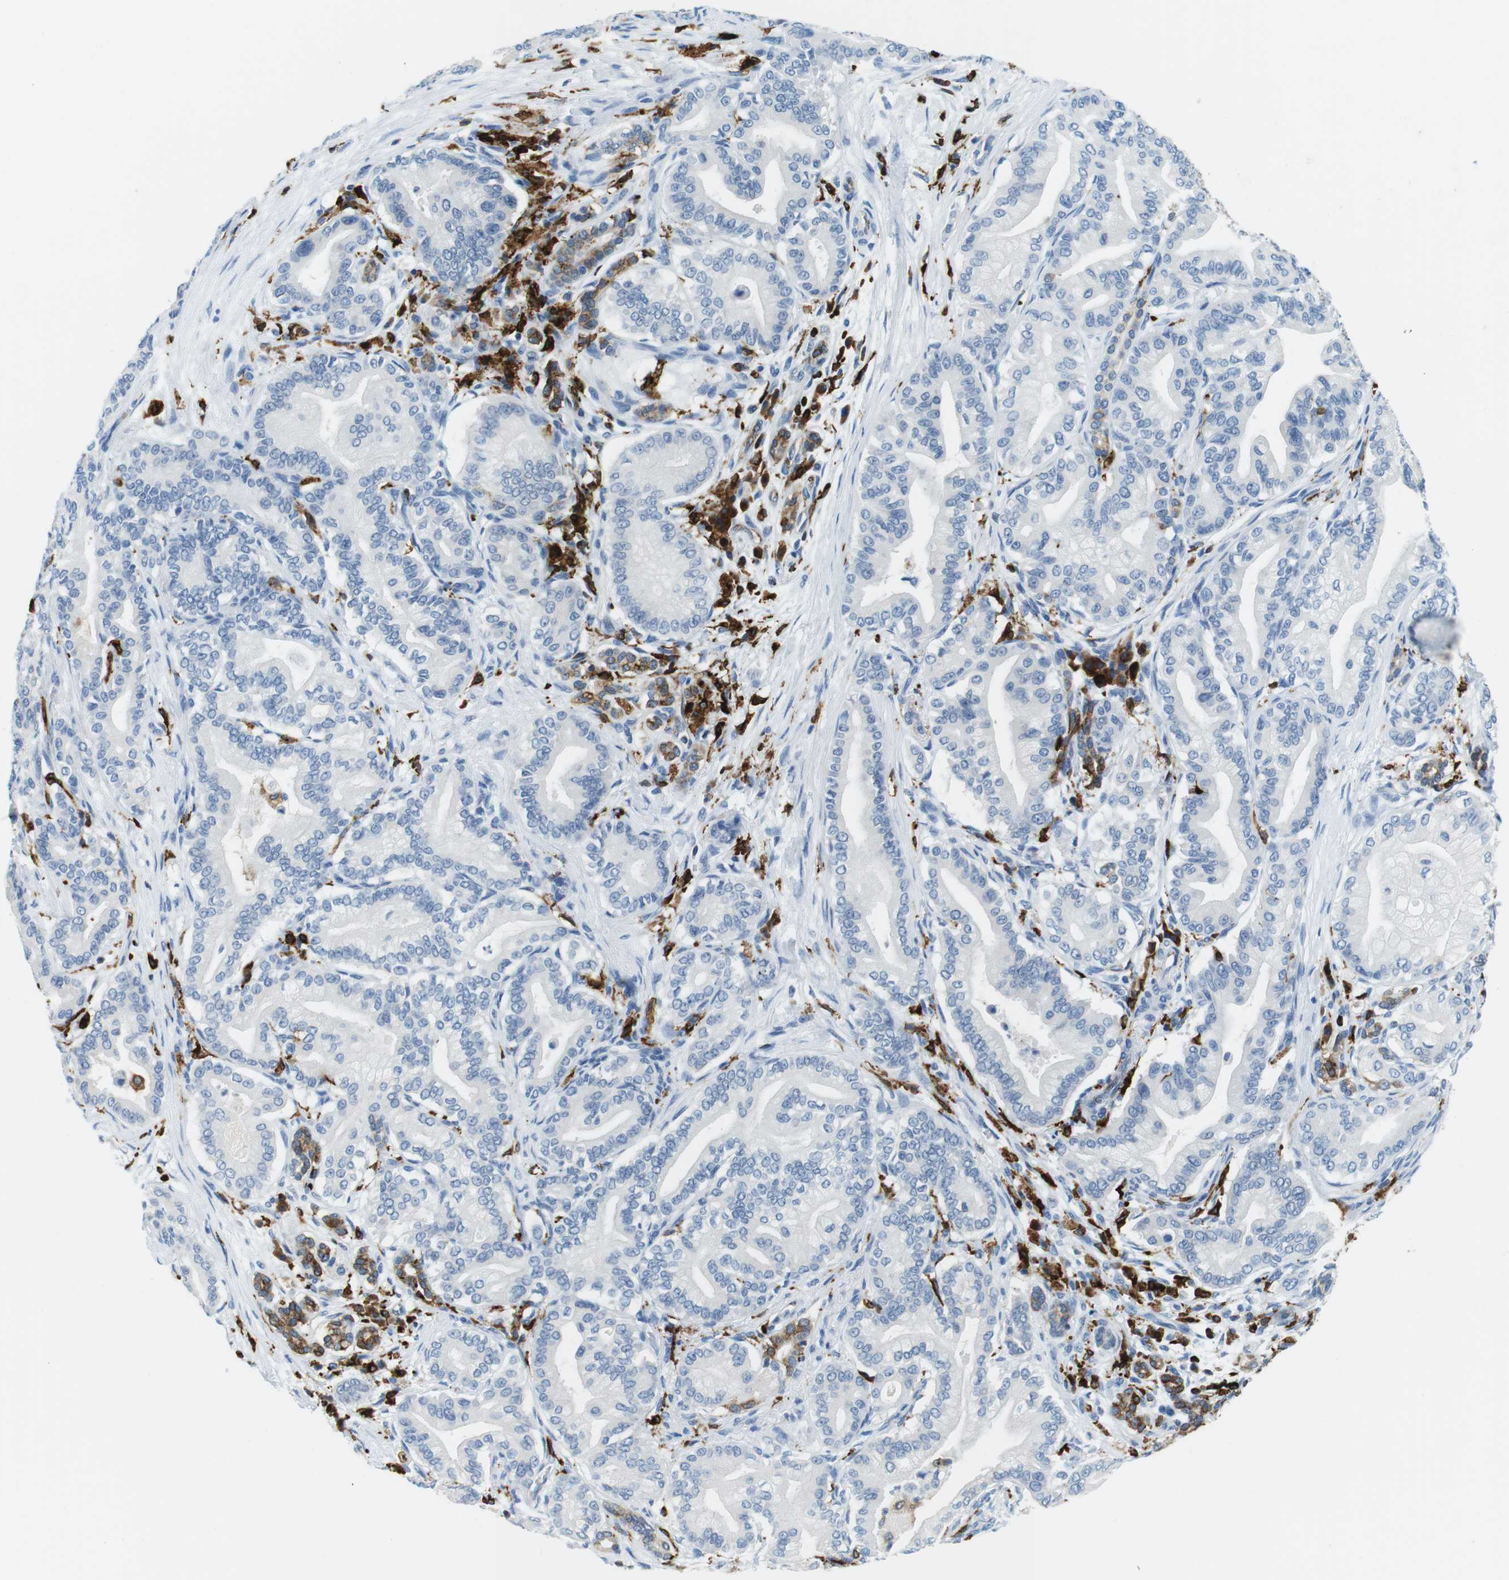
{"staining": {"intensity": "negative", "quantity": "none", "location": "none"}, "tissue": "pancreatic cancer", "cell_type": "Tumor cells", "image_type": "cancer", "snomed": [{"axis": "morphology", "description": "Normal tissue, NOS"}, {"axis": "morphology", "description": "Adenocarcinoma, NOS"}, {"axis": "topography", "description": "Pancreas"}], "caption": "Photomicrograph shows no significant protein staining in tumor cells of pancreatic cancer.", "gene": "CIITA", "patient": {"sex": "male", "age": 63}}